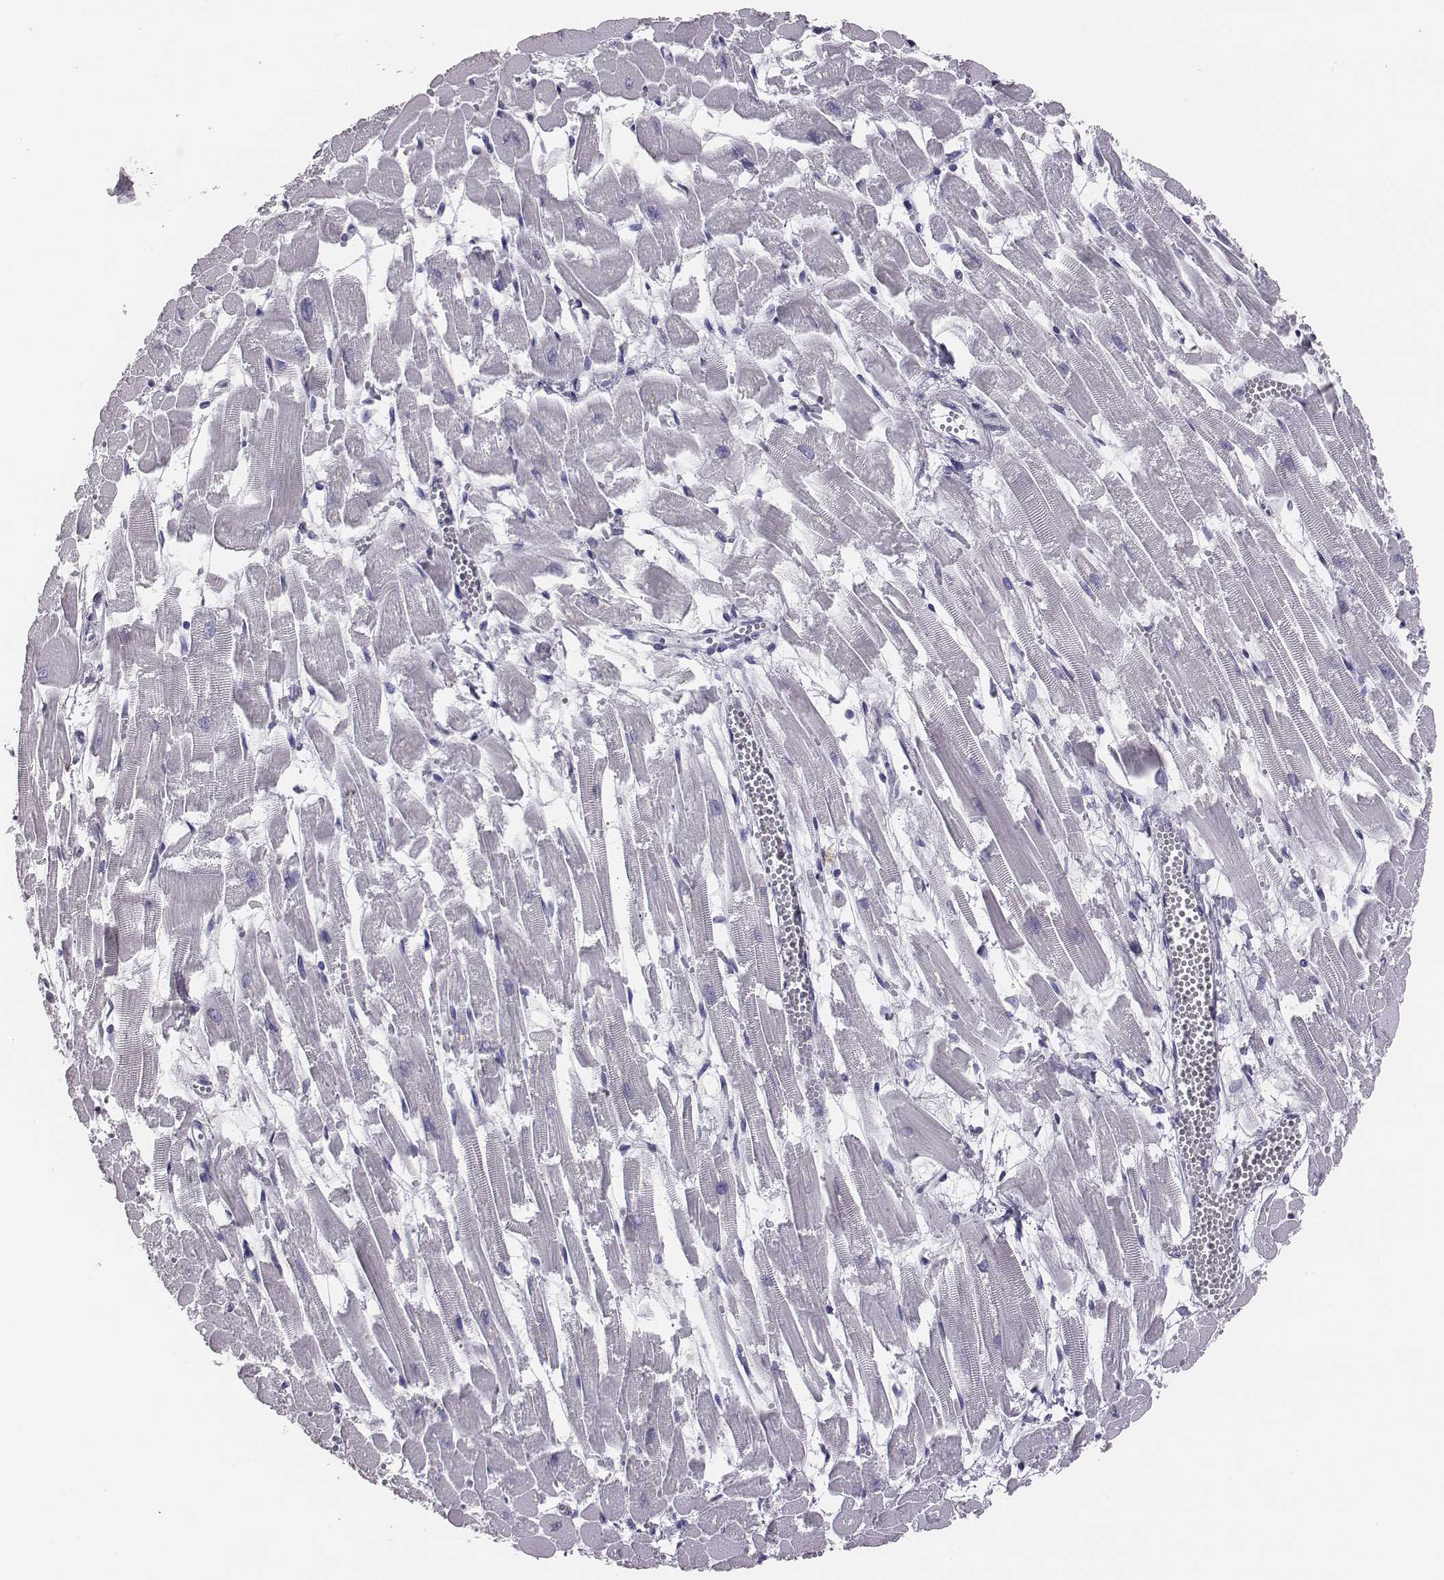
{"staining": {"intensity": "negative", "quantity": "none", "location": "none"}, "tissue": "heart muscle", "cell_type": "Cardiomyocytes", "image_type": "normal", "snomed": [{"axis": "morphology", "description": "Normal tissue, NOS"}, {"axis": "topography", "description": "Heart"}], "caption": "Cardiomyocytes show no significant staining in benign heart muscle. (IHC, brightfield microscopy, high magnification).", "gene": "ACOD1", "patient": {"sex": "female", "age": 52}}